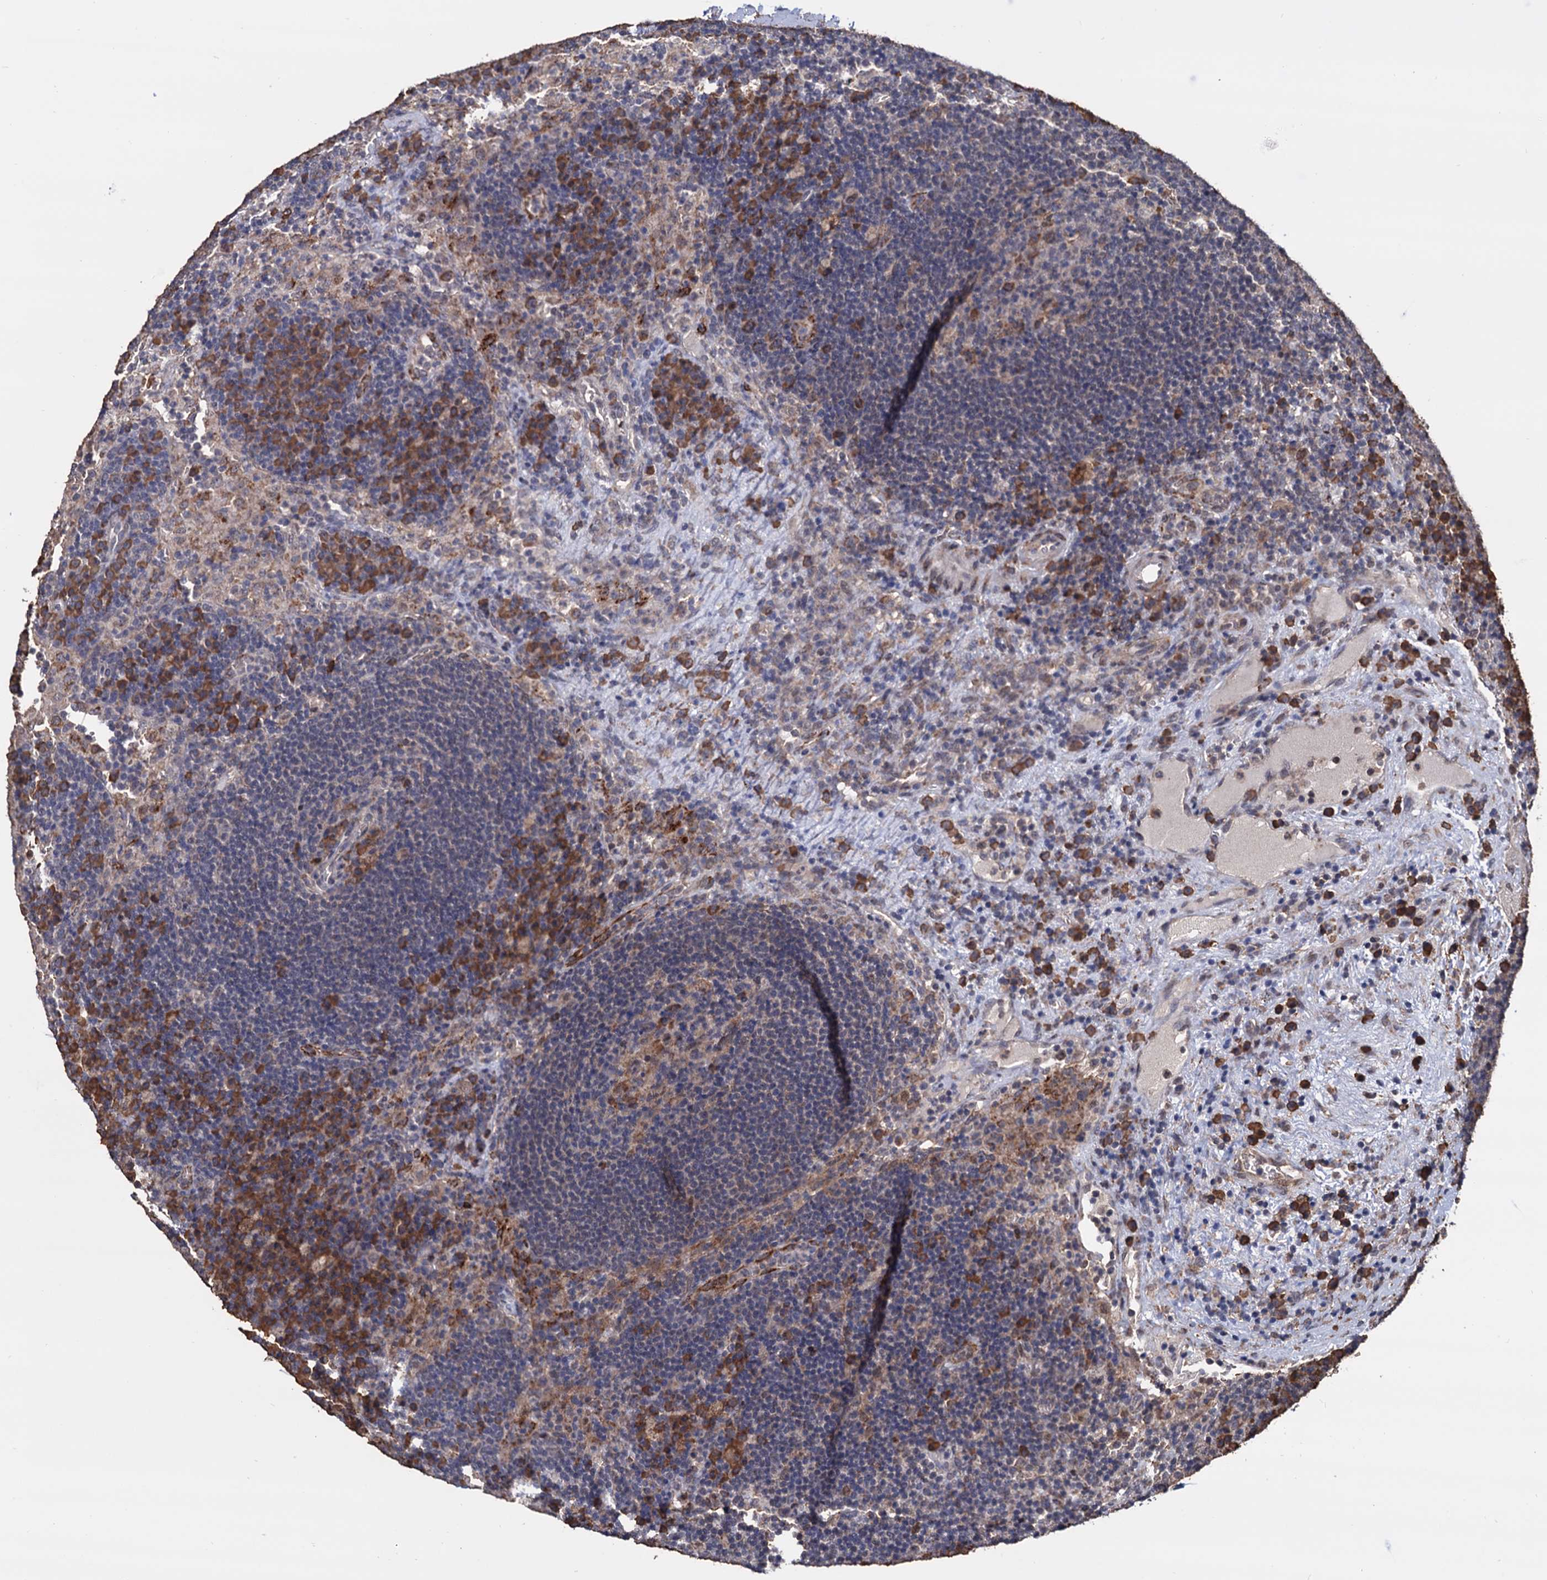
{"staining": {"intensity": "negative", "quantity": "none", "location": "none"}, "tissue": "lymph node", "cell_type": "Germinal center cells", "image_type": "normal", "snomed": [{"axis": "morphology", "description": "Normal tissue, NOS"}, {"axis": "topography", "description": "Lymph node"}], "caption": "Immunohistochemistry (IHC) of unremarkable human lymph node shows no positivity in germinal center cells.", "gene": "TBC1D12", "patient": {"sex": "female", "age": 70}}